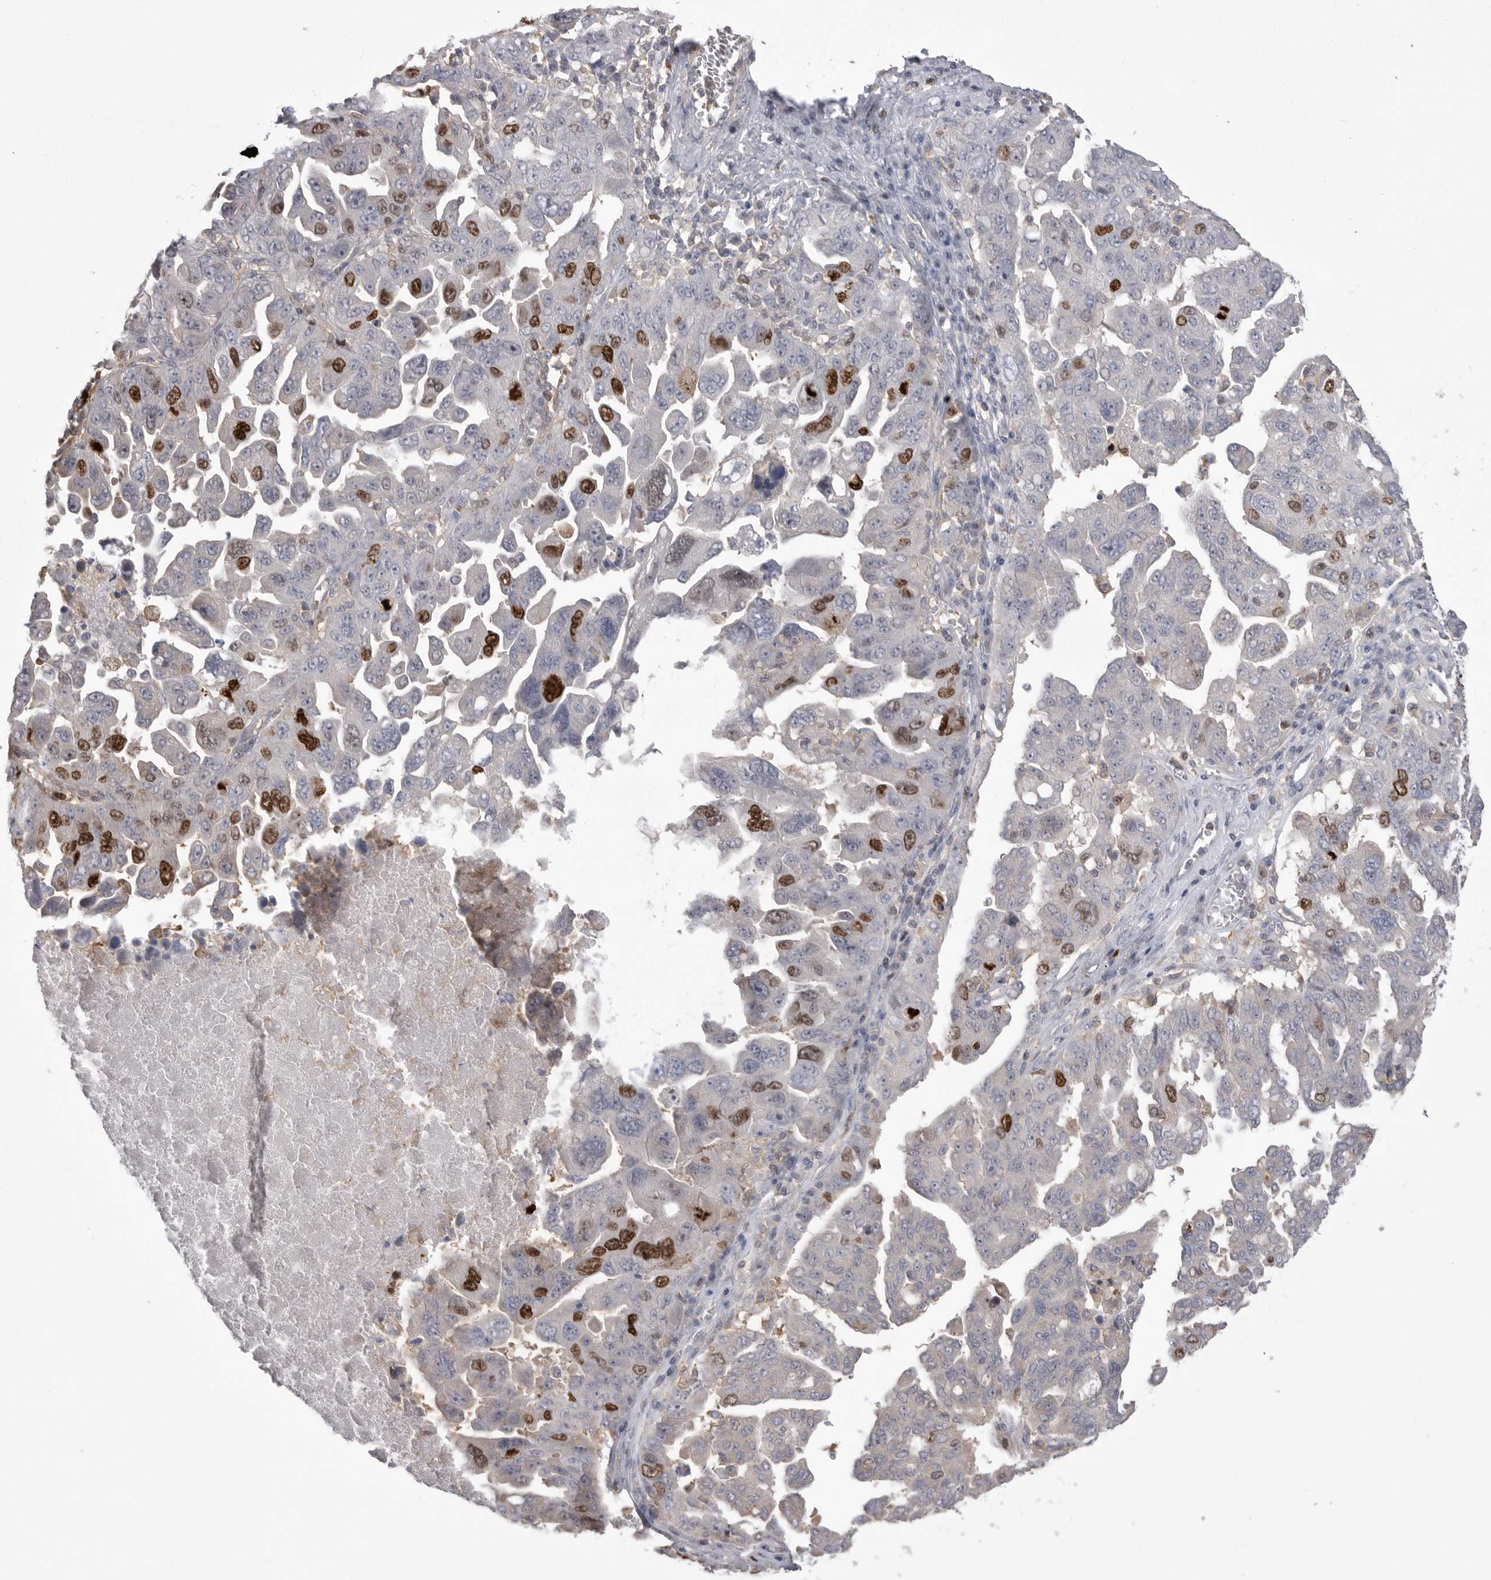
{"staining": {"intensity": "strong", "quantity": "<25%", "location": "nuclear"}, "tissue": "ovarian cancer", "cell_type": "Tumor cells", "image_type": "cancer", "snomed": [{"axis": "morphology", "description": "Carcinoma, endometroid"}, {"axis": "topography", "description": "Ovary"}], "caption": "Protein staining of endometroid carcinoma (ovarian) tissue displays strong nuclear positivity in about <25% of tumor cells. The protein of interest is stained brown, and the nuclei are stained in blue (DAB IHC with brightfield microscopy, high magnification).", "gene": "TOP2A", "patient": {"sex": "female", "age": 62}}